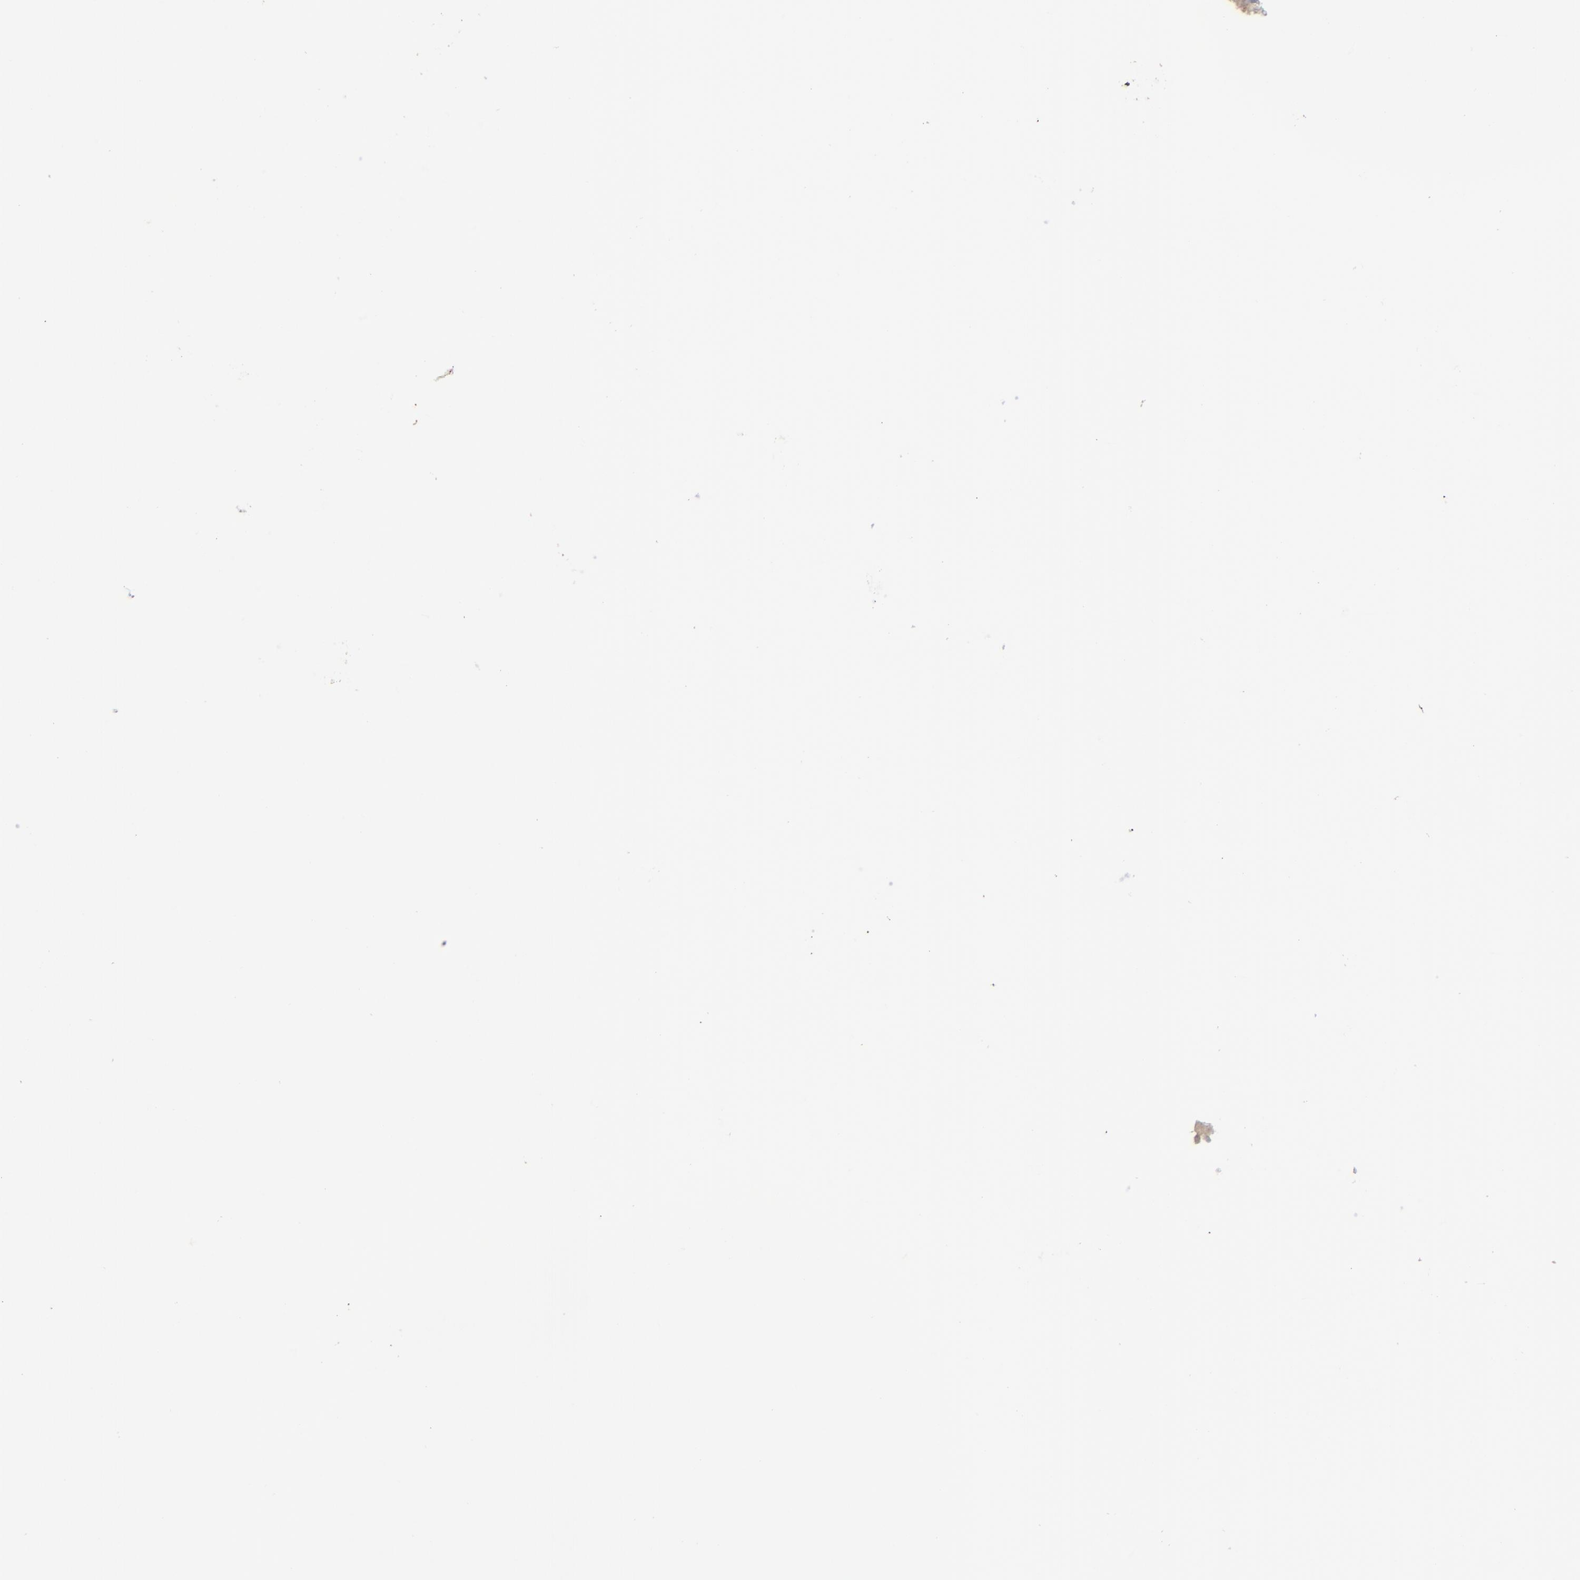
{"staining": {"intensity": "negative", "quantity": "none", "location": "none"}, "tissue": "nasopharynx", "cell_type": "Respiratory epithelial cells", "image_type": "normal", "snomed": [{"axis": "morphology", "description": "Normal tissue, NOS"}, {"axis": "morphology", "description": "Inflammation, NOS"}, {"axis": "morphology", "description": "Malignant melanoma, Metastatic site"}, {"axis": "topography", "description": "Nasopharynx"}], "caption": "Normal nasopharynx was stained to show a protein in brown. There is no significant positivity in respiratory epithelial cells. (DAB (3,3'-diaminobenzidine) IHC, high magnification).", "gene": "POF1B", "patient": {"sex": "female", "age": 55}}